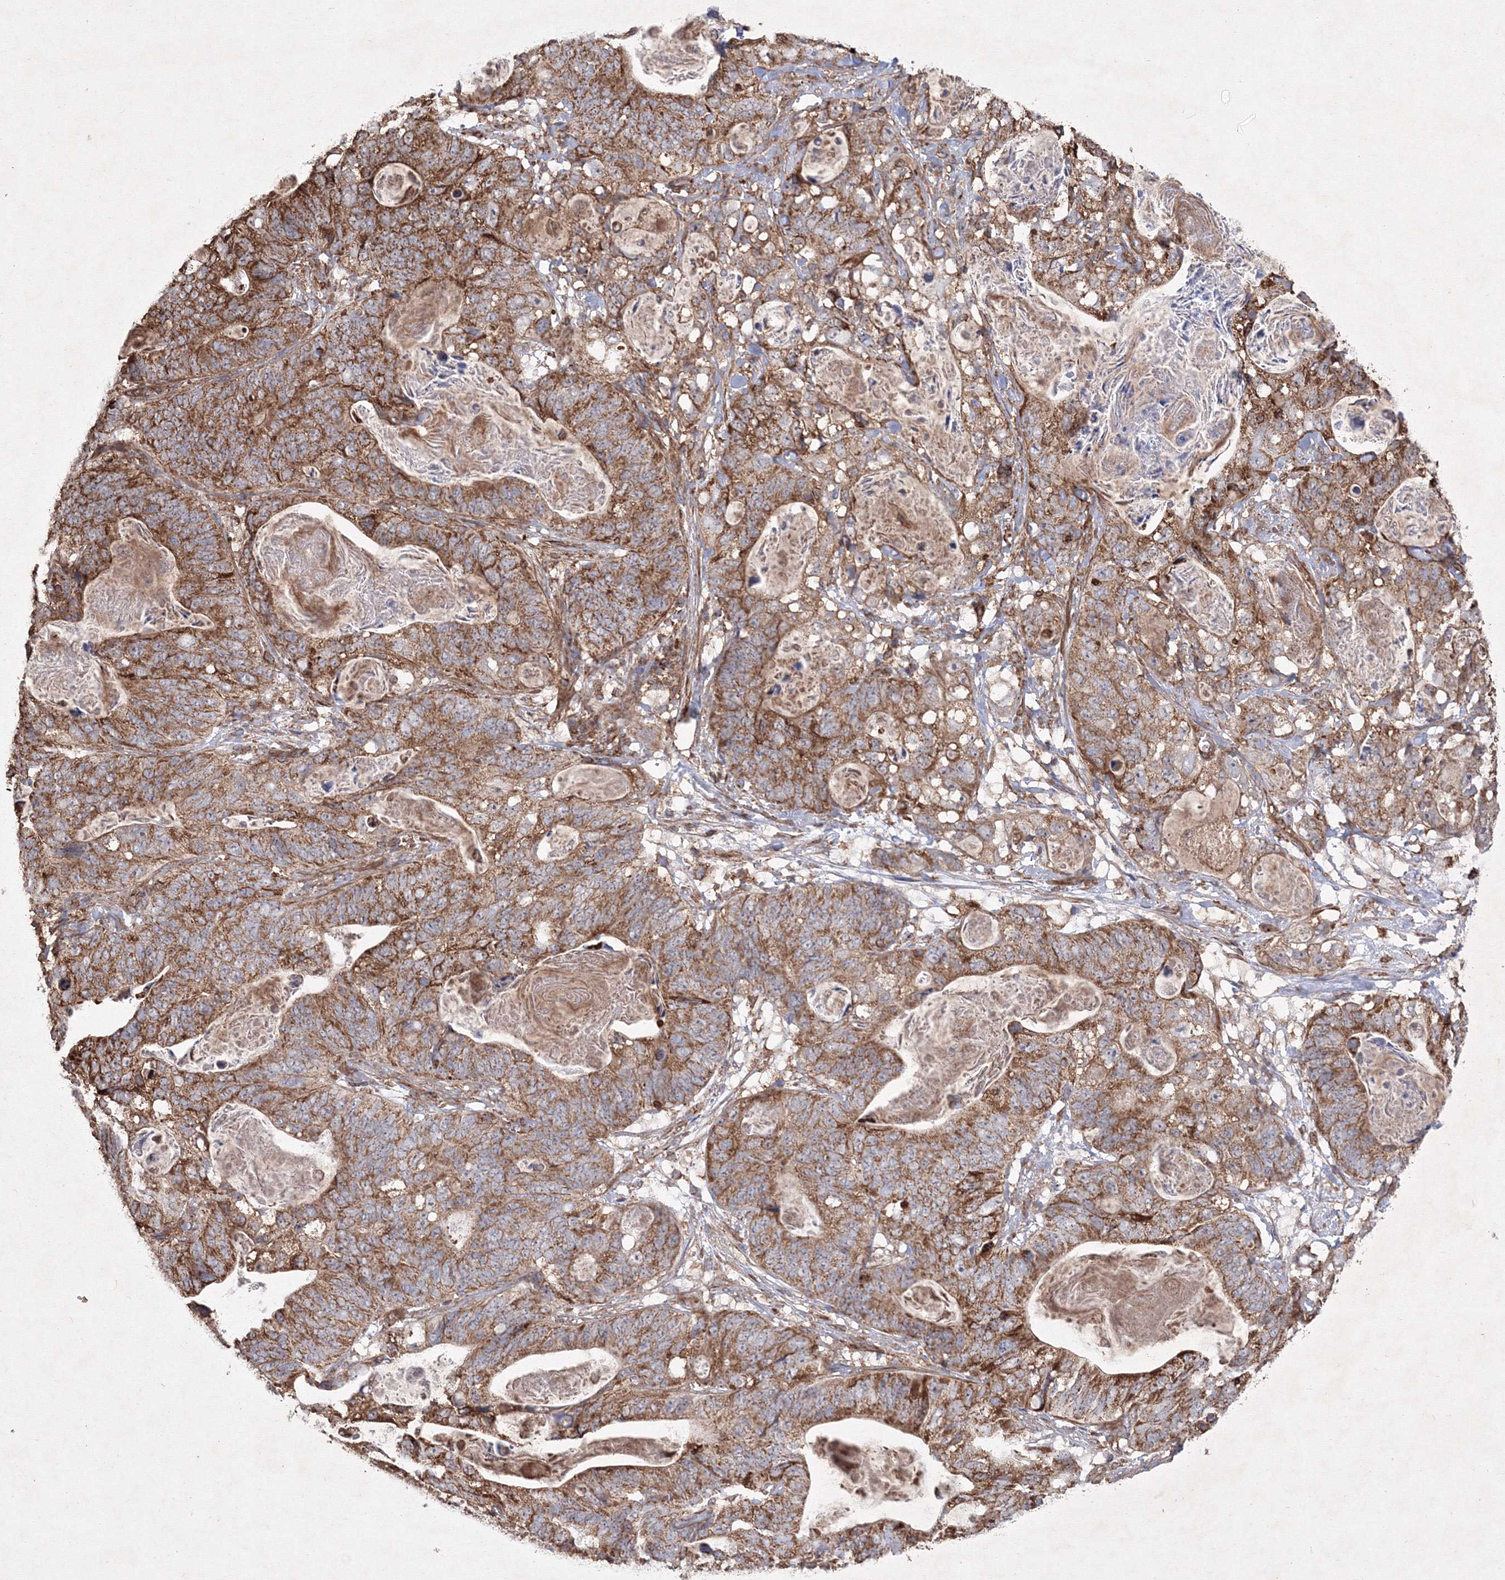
{"staining": {"intensity": "moderate", "quantity": ">75%", "location": "cytoplasmic/membranous"}, "tissue": "stomach cancer", "cell_type": "Tumor cells", "image_type": "cancer", "snomed": [{"axis": "morphology", "description": "Normal tissue, NOS"}, {"axis": "morphology", "description": "Adenocarcinoma, NOS"}, {"axis": "topography", "description": "Stomach"}], "caption": "Approximately >75% of tumor cells in stomach cancer (adenocarcinoma) reveal moderate cytoplasmic/membranous protein positivity as visualized by brown immunohistochemical staining.", "gene": "TMEM139", "patient": {"sex": "female", "age": 89}}